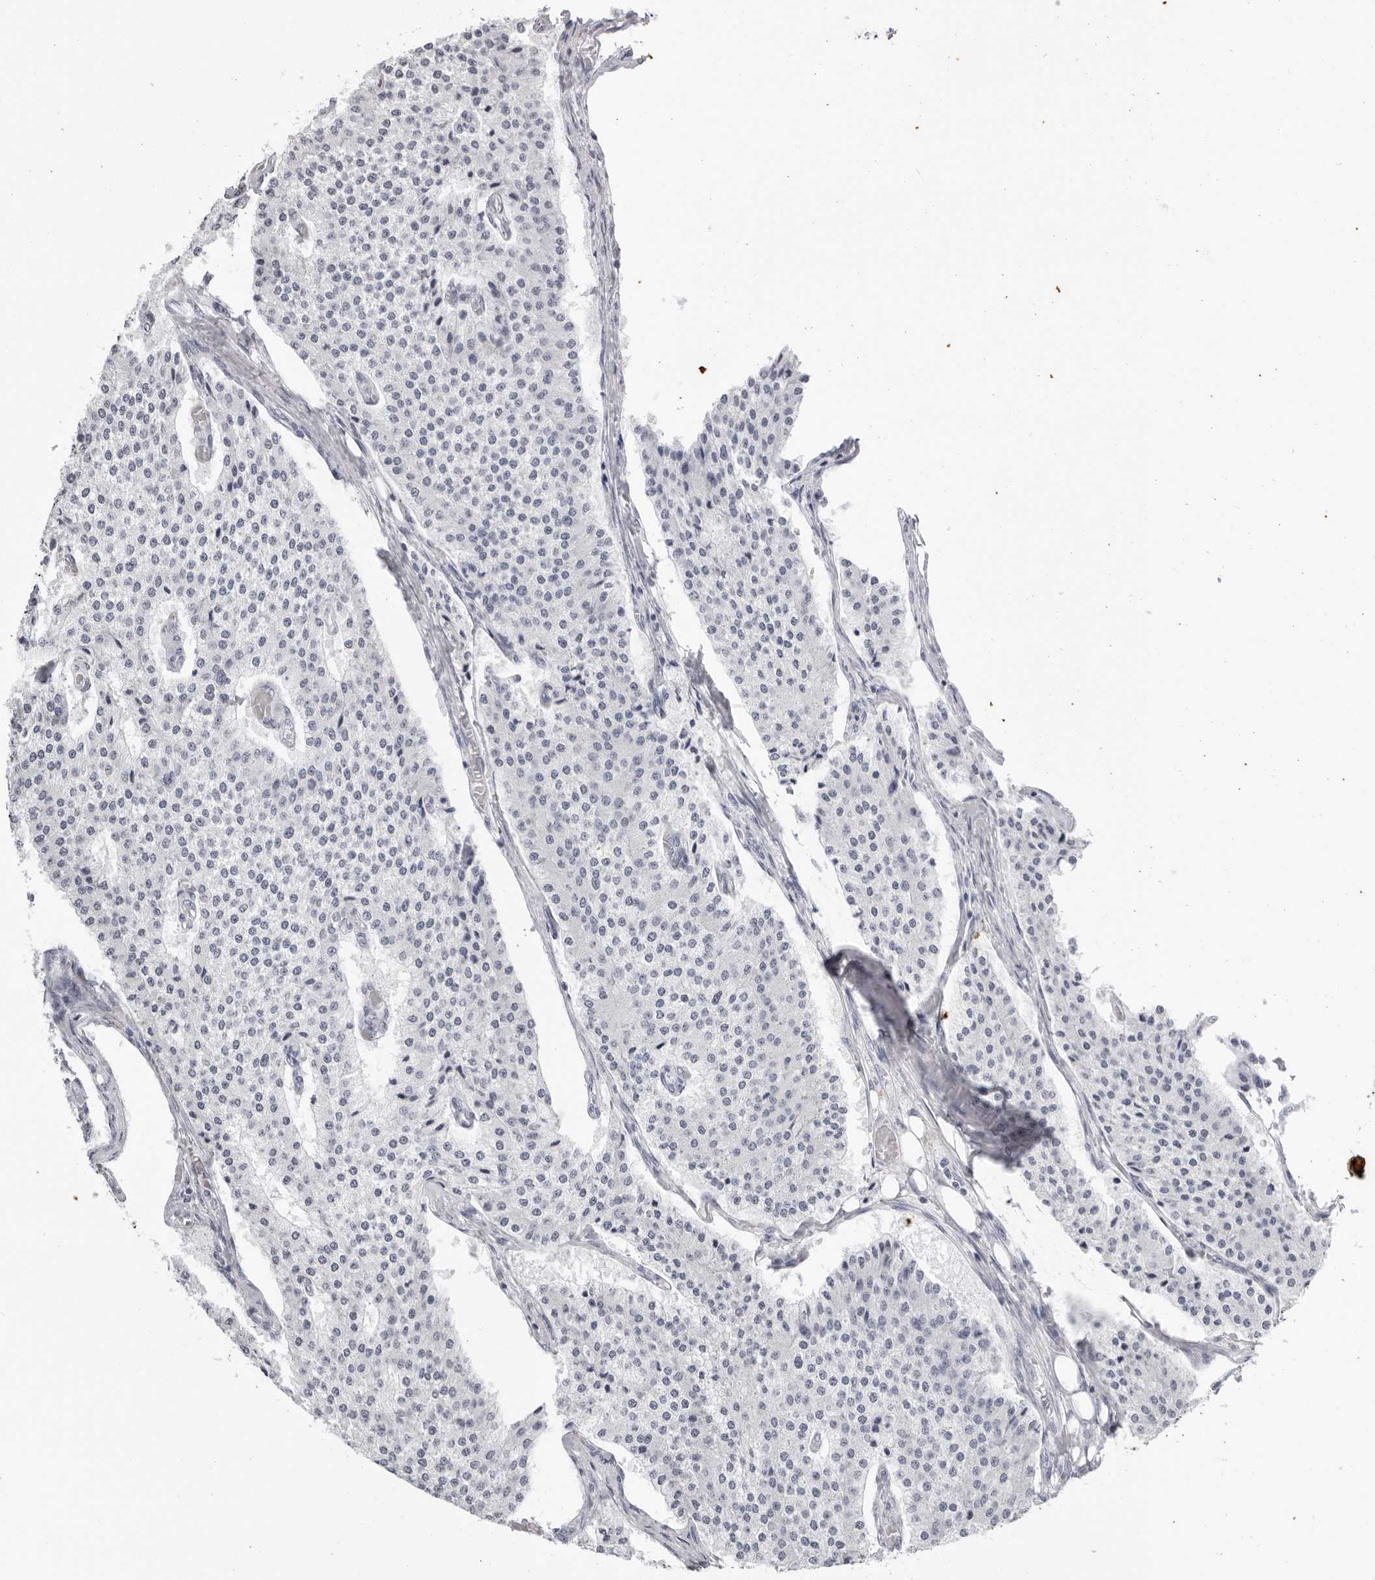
{"staining": {"intensity": "negative", "quantity": "none", "location": "none"}, "tissue": "carcinoid", "cell_type": "Tumor cells", "image_type": "cancer", "snomed": [{"axis": "morphology", "description": "Carcinoid, malignant, NOS"}, {"axis": "topography", "description": "Colon"}], "caption": "The micrograph reveals no staining of tumor cells in malignant carcinoid. (Brightfield microscopy of DAB immunohistochemistry (IHC) at high magnification).", "gene": "KLK9", "patient": {"sex": "female", "age": 52}}